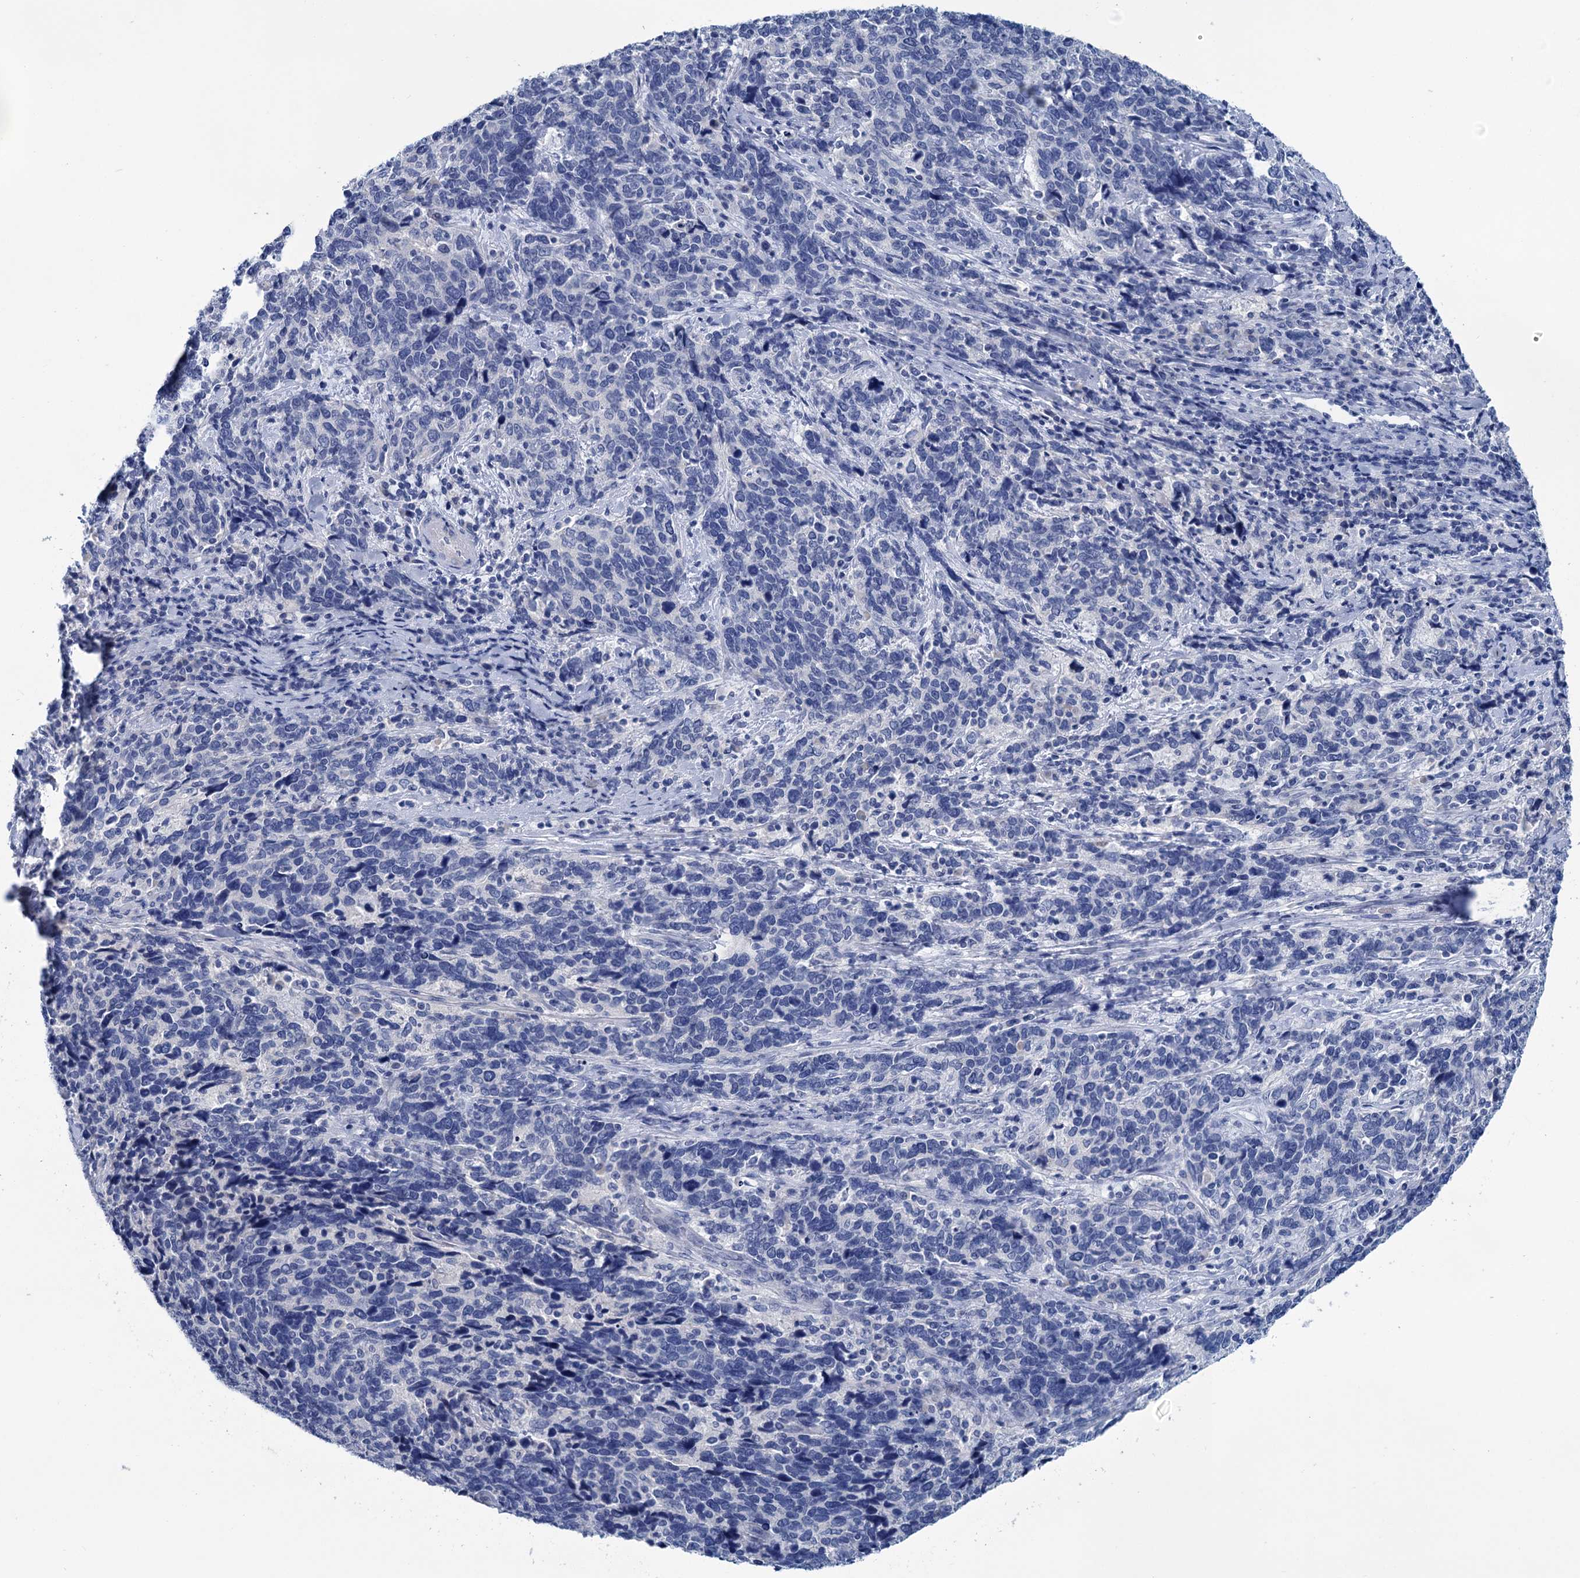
{"staining": {"intensity": "negative", "quantity": "none", "location": "none"}, "tissue": "cervical cancer", "cell_type": "Tumor cells", "image_type": "cancer", "snomed": [{"axis": "morphology", "description": "Squamous cell carcinoma, NOS"}, {"axis": "topography", "description": "Cervix"}], "caption": "The micrograph exhibits no significant expression in tumor cells of cervical cancer (squamous cell carcinoma).", "gene": "MYOZ3", "patient": {"sex": "female", "age": 41}}